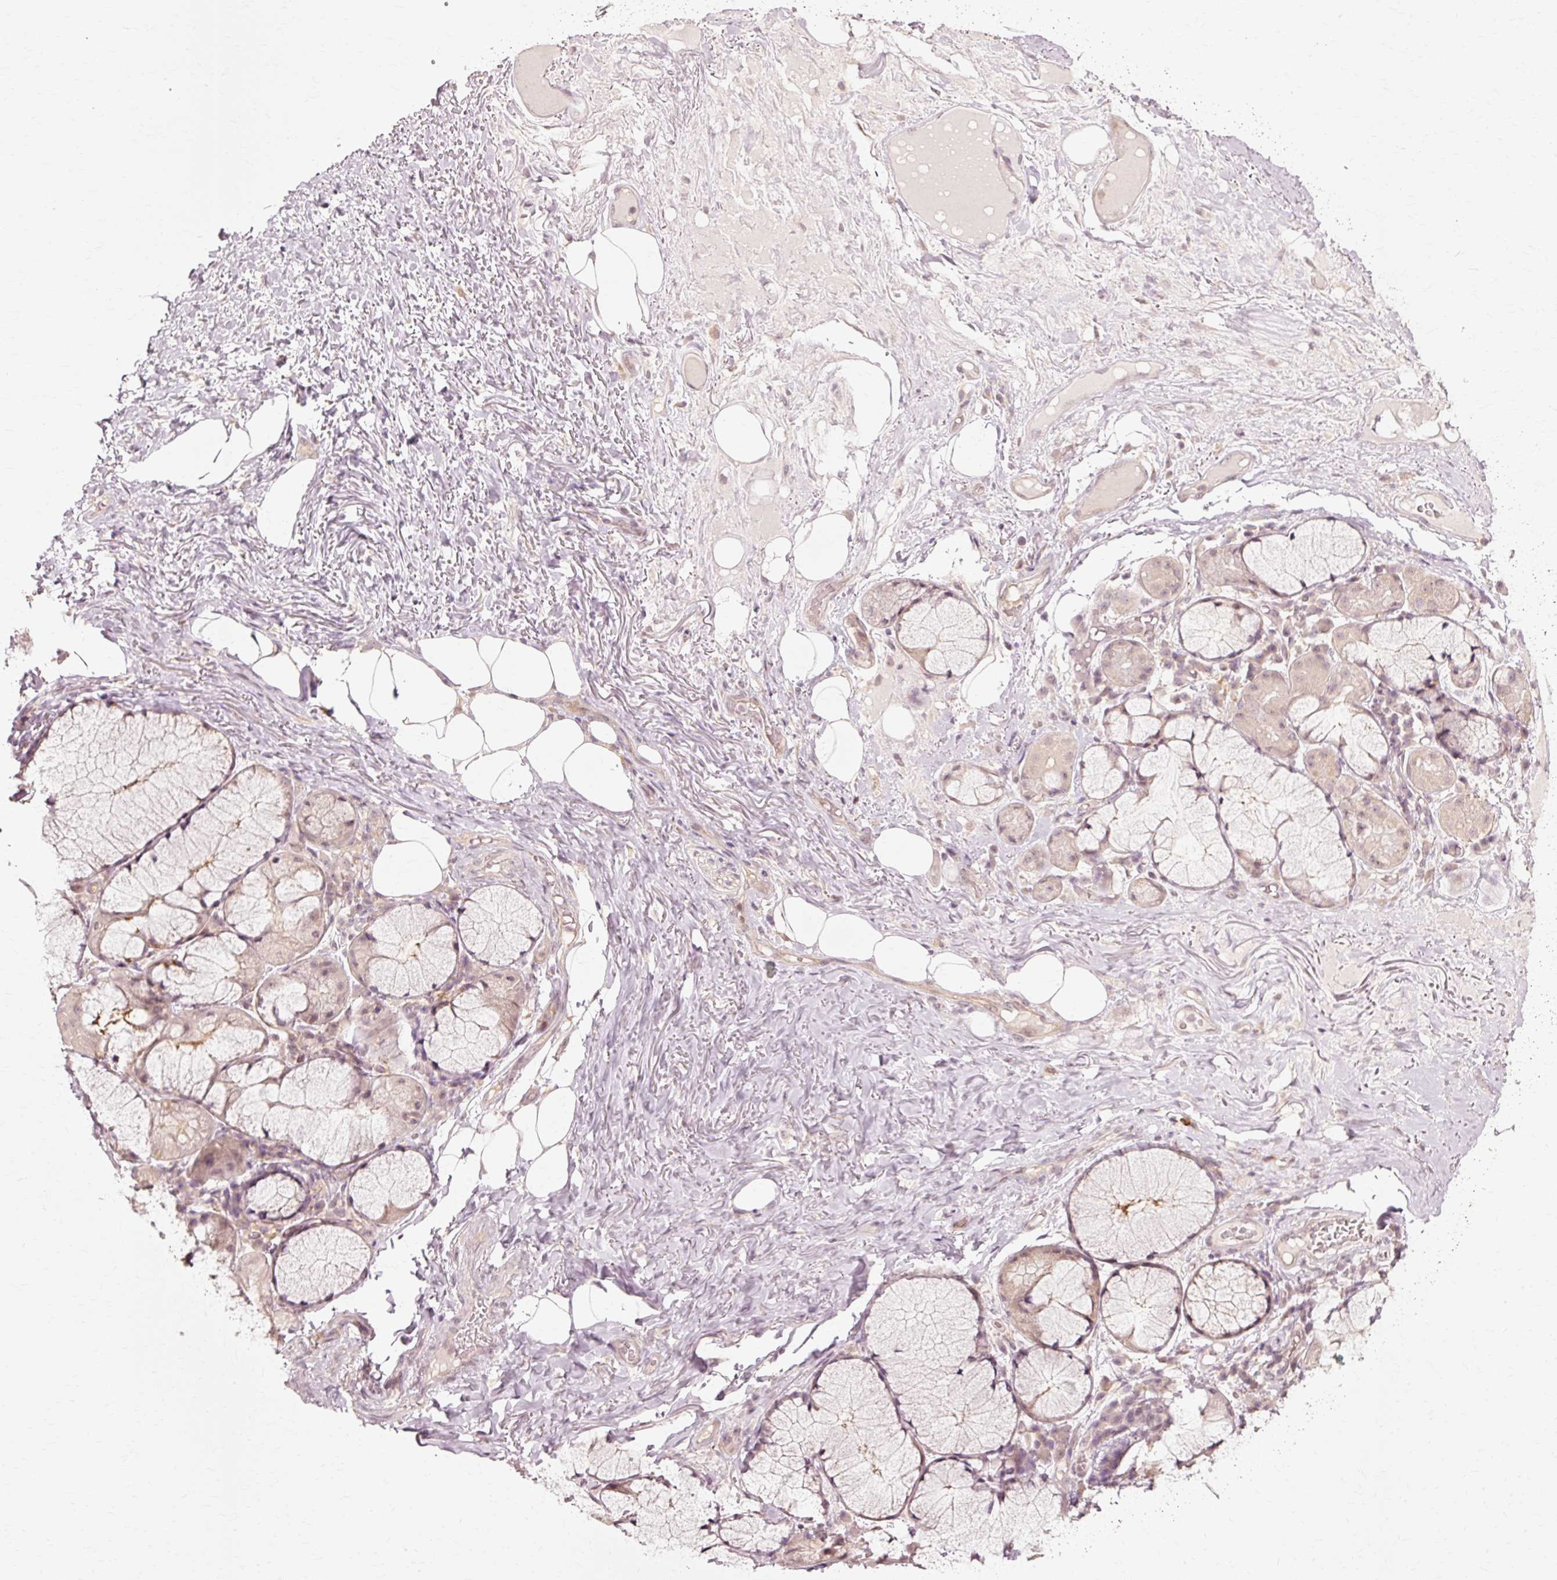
{"staining": {"intensity": "negative", "quantity": "none", "location": "none"}, "tissue": "adipose tissue", "cell_type": "Adipocytes", "image_type": "normal", "snomed": [{"axis": "morphology", "description": "Normal tissue, NOS"}, {"axis": "topography", "description": "Cartilage tissue"}, {"axis": "topography", "description": "Bronchus"}], "caption": "Adipose tissue stained for a protein using immunohistochemistry (IHC) demonstrates no staining adipocytes.", "gene": "RGPD5", "patient": {"sex": "male", "age": 56}}